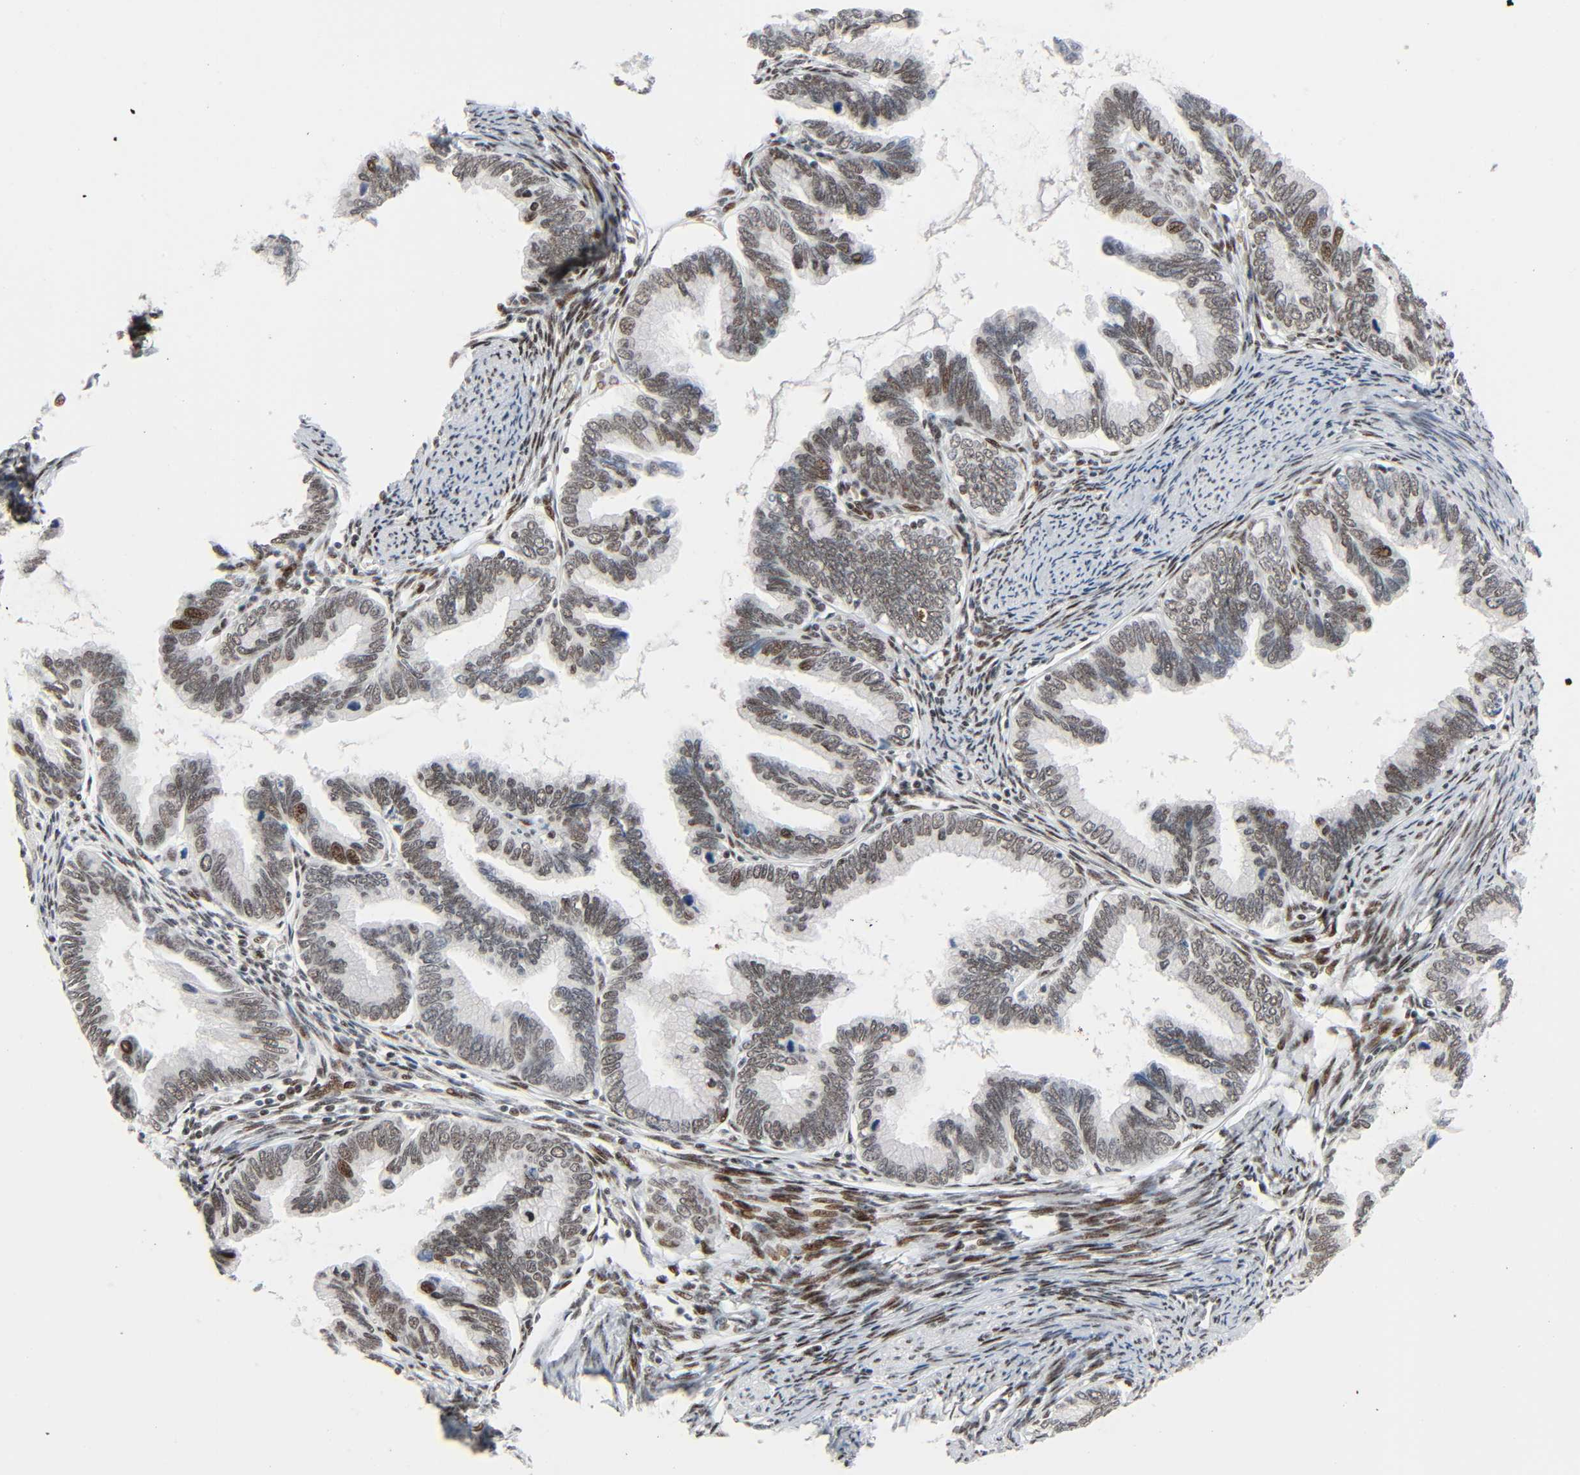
{"staining": {"intensity": "moderate", "quantity": ">75%", "location": "nuclear"}, "tissue": "cervical cancer", "cell_type": "Tumor cells", "image_type": "cancer", "snomed": [{"axis": "morphology", "description": "Squamous cell carcinoma, NOS"}, {"axis": "topography", "description": "Cervix"}], "caption": "There is medium levels of moderate nuclear expression in tumor cells of cervical squamous cell carcinoma, as demonstrated by immunohistochemical staining (brown color).", "gene": "CREBBP", "patient": {"sex": "female", "age": 64}}